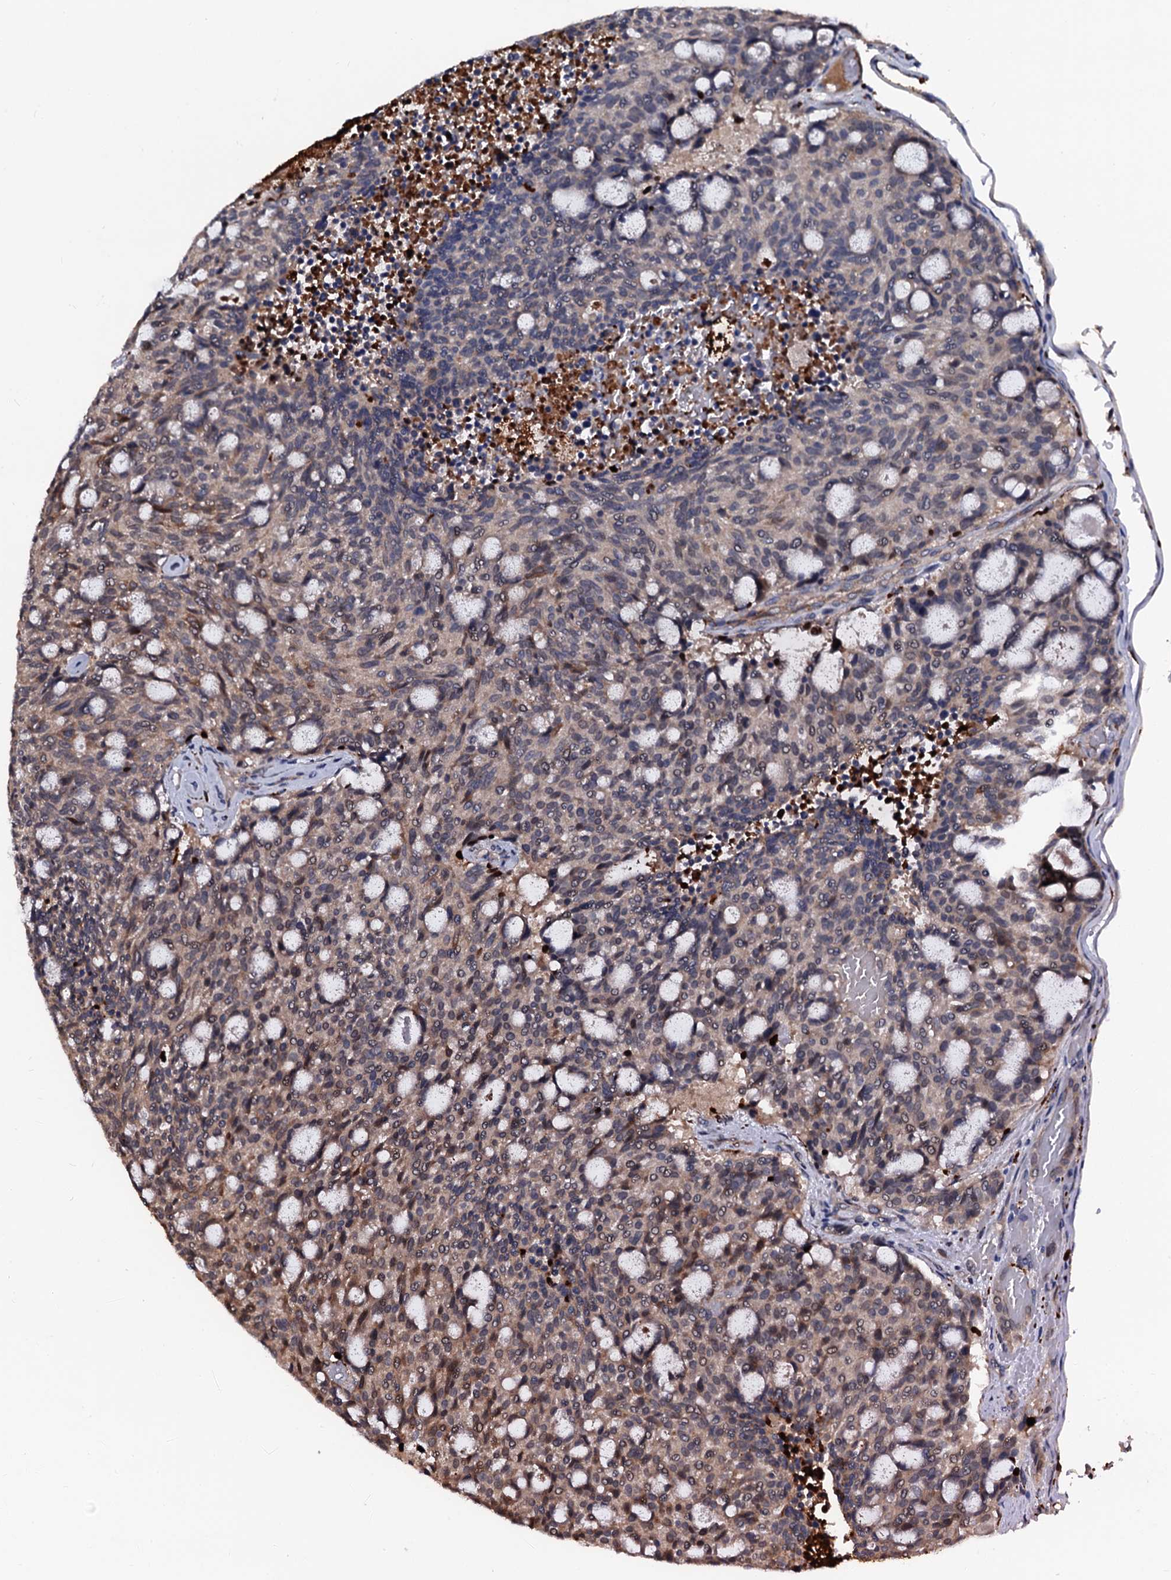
{"staining": {"intensity": "weak", "quantity": "25%-75%", "location": "cytoplasmic/membranous"}, "tissue": "carcinoid", "cell_type": "Tumor cells", "image_type": "cancer", "snomed": [{"axis": "morphology", "description": "Carcinoid, malignant, NOS"}, {"axis": "topography", "description": "Pancreas"}], "caption": "The immunohistochemical stain shows weak cytoplasmic/membranous positivity in tumor cells of carcinoid tissue. (IHC, brightfield microscopy, high magnification).", "gene": "N4BP1", "patient": {"sex": "female", "age": 54}}